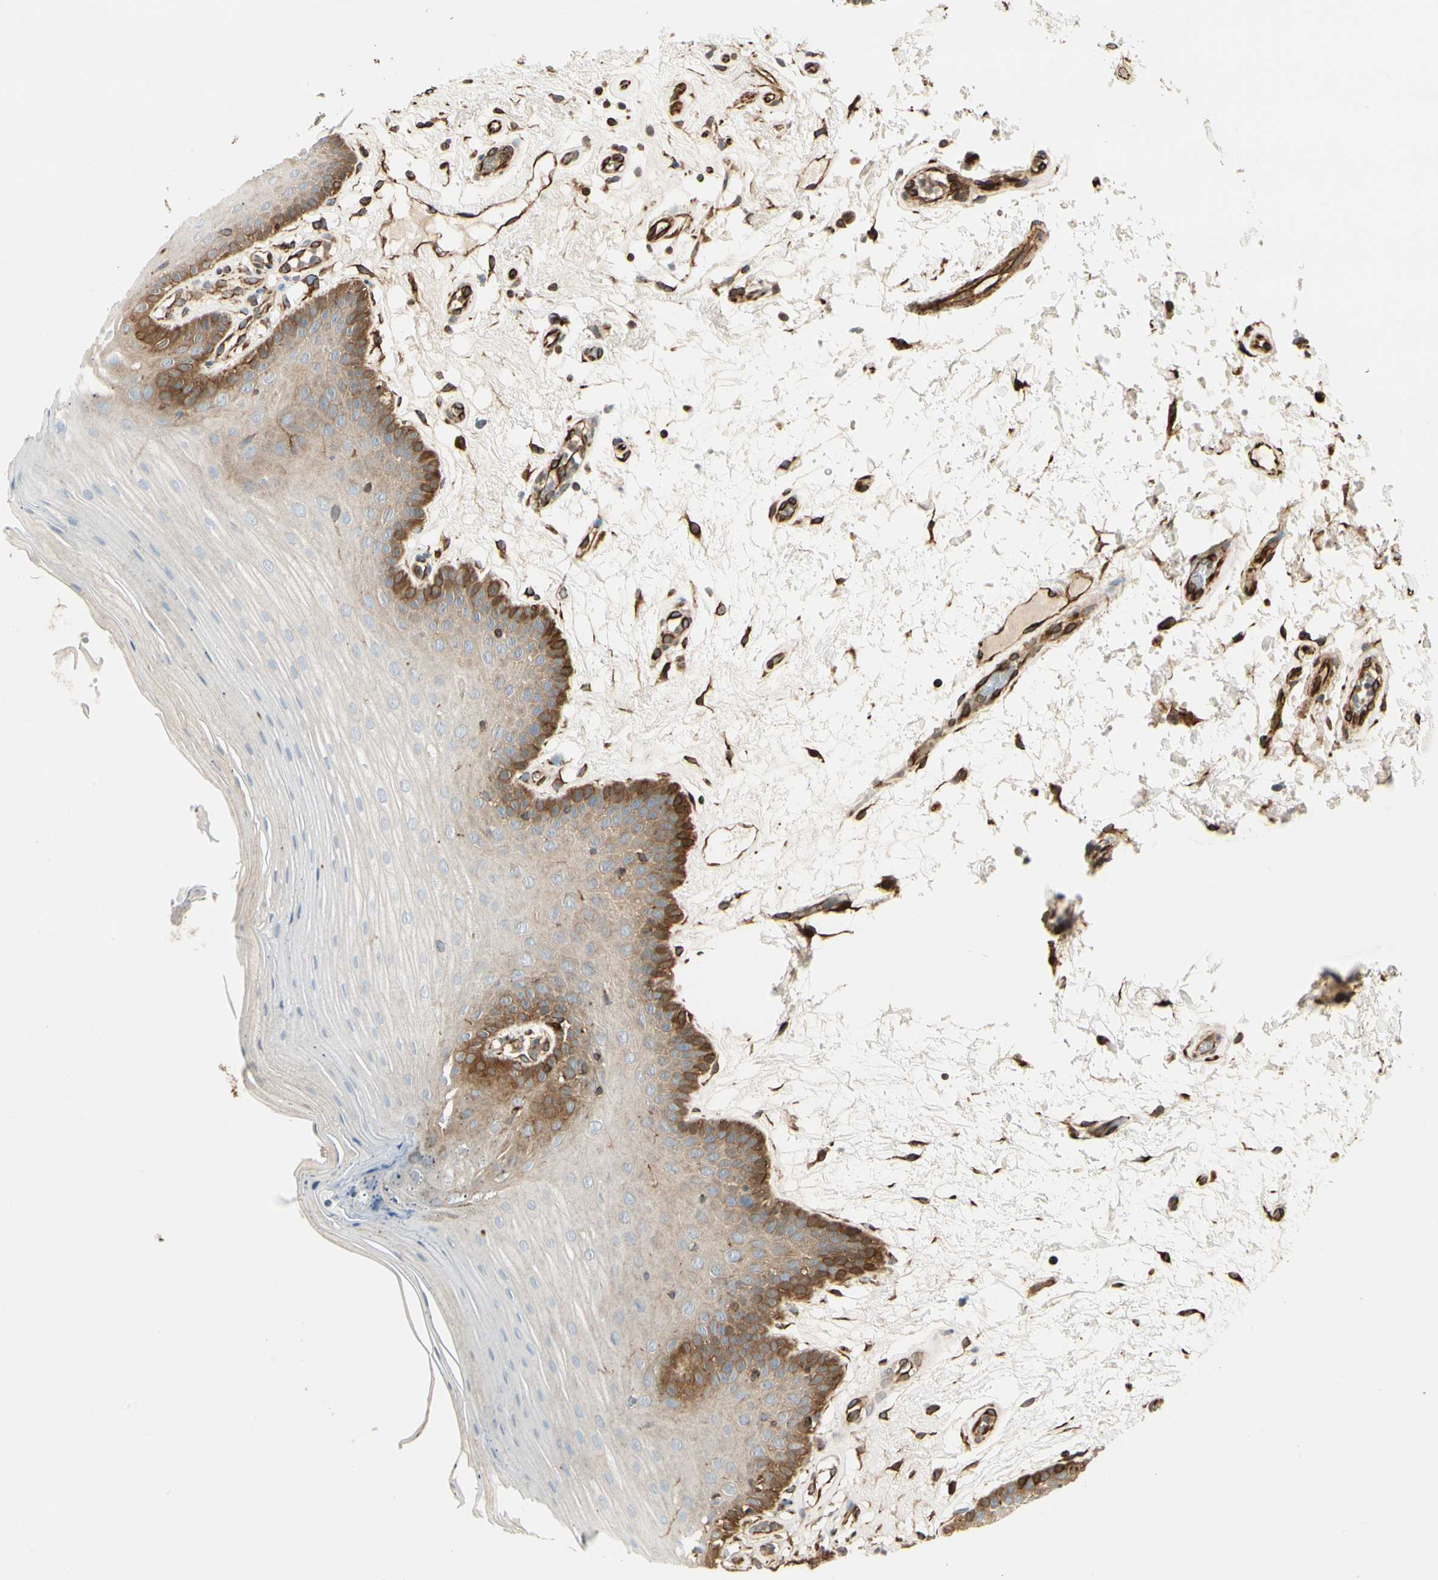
{"staining": {"intensity": "strong", "quantity": "<25%", "location": "cytoplasmic/membranous"}, "tissue": "oral mucosa", "cell_type": "Squamous epithelial cells", "image_type": "normal", "snomed": [{"axis": "morphology", "description": "Normal tissue, NOS"}, {"axis": "morphology", "description": "Squamous cell carcinoma, NOS"}, {"axis": "topography", "description": "Skeletal muscle"}, {"axis": "topography", "description": "Oral tissue"}, {"axis": "topography", "description": "Head-Neck"}], "caption": "A high-resolution image shows immunohistochemistry staining of normal oral mucosa, which displays strong cytoplasmic/membranous positivity in approximately <25% of squamous epithelial cells. The staining is performed using DAB brown chromogen to label protein expression. The nuclei are counter-stained blue using hematoxylin.", "gene": "FTH1", "patient": {"sex": "male", "age": 71}}